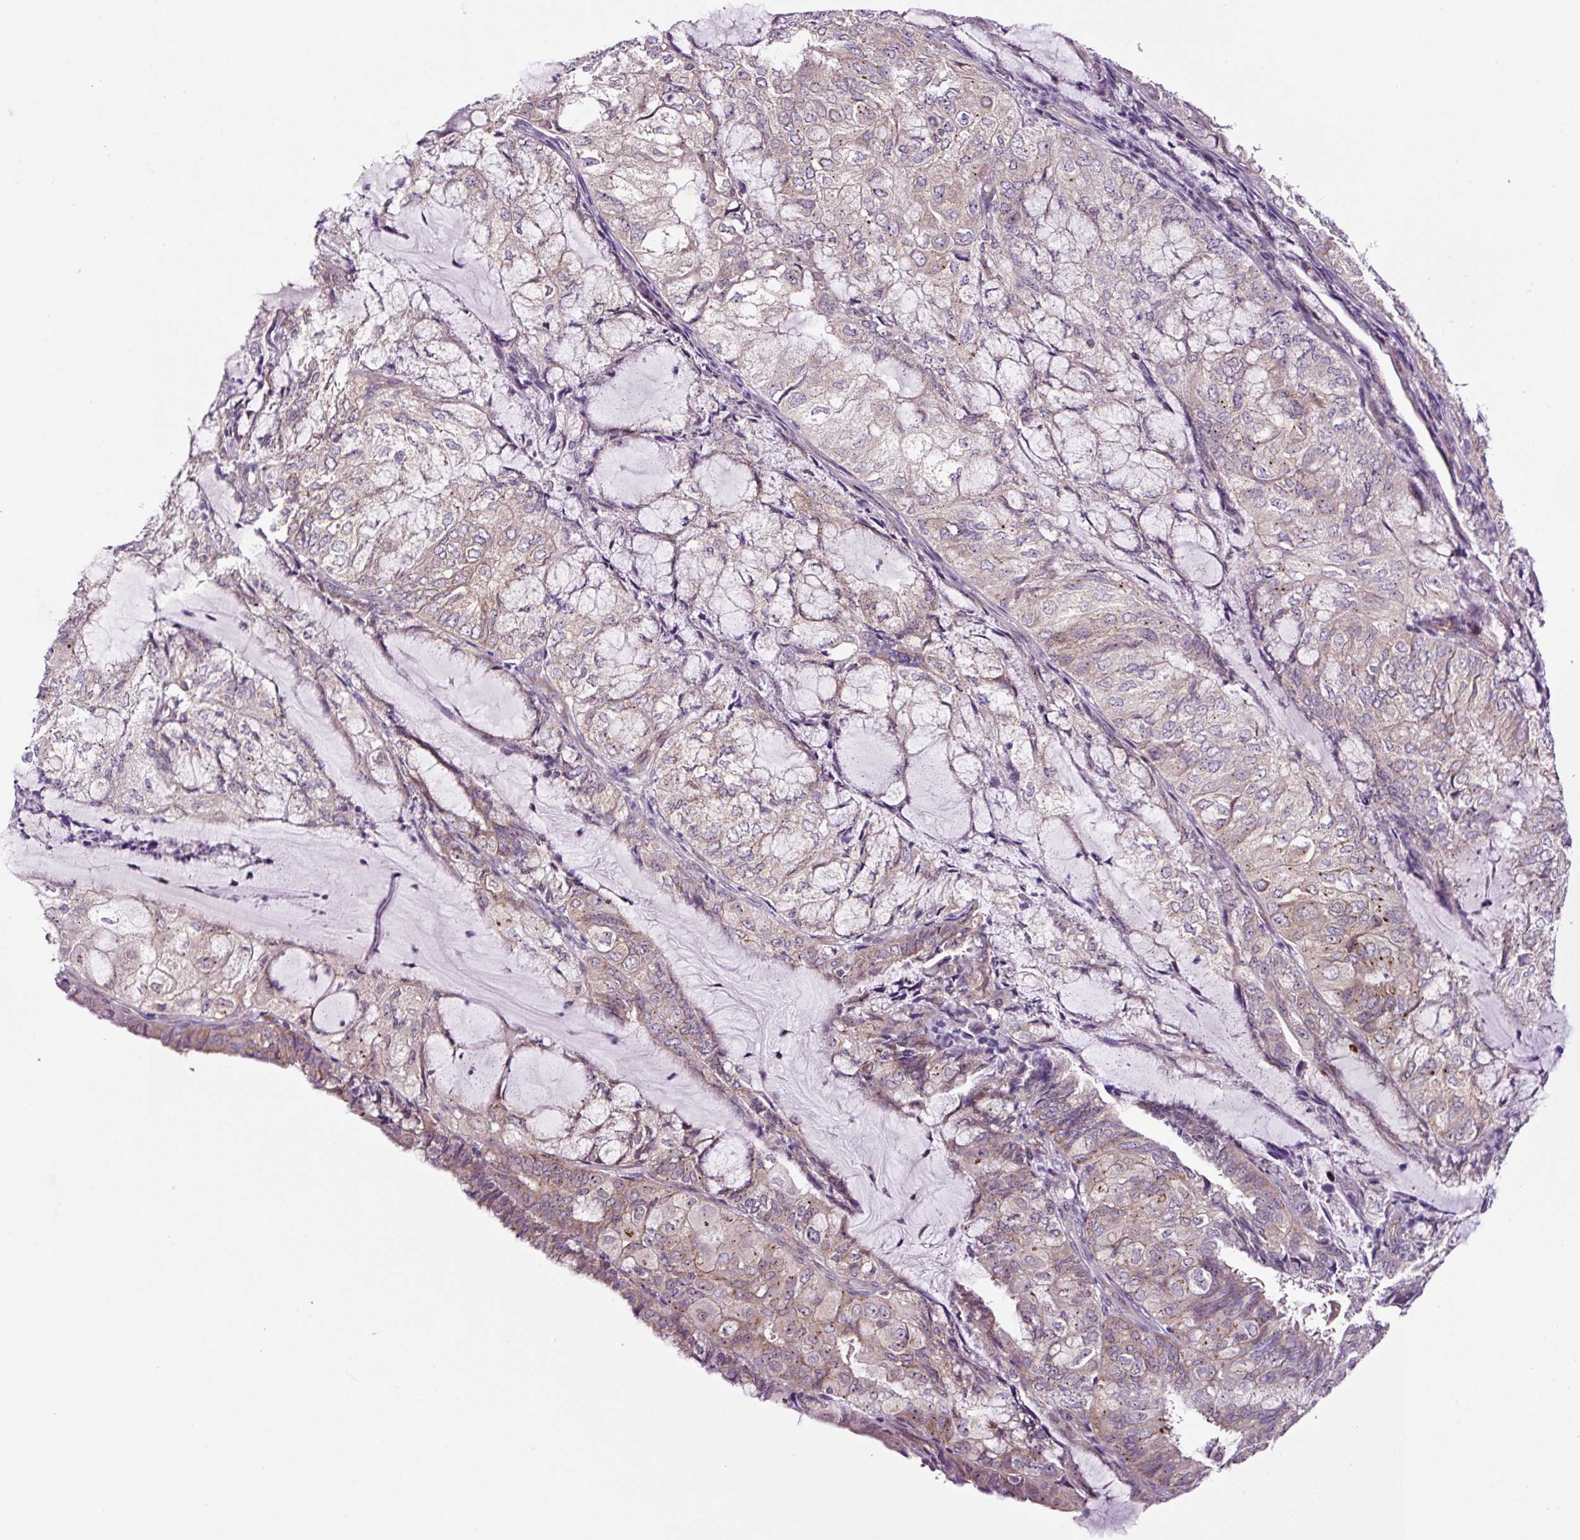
{"staining": {"intensity": "weak", "quantity": "25%-75%", "location": "cytoplasmic/membranous"}, "tissue": "endometrial cancer", "cell_type": "Tumor cells", "image_type": "cancer", "snomed": [{"axis": "morphology", "description": "Adenocarcinoma, NOS"}, {"axis": "topography", "description": "Endometrium"}], "caption": "About 25%-75% of tumor cells in endometrial adenocarcinoma reveal weak cytoplasmic/membranous protein positivity as visualized by brown immunohistochemical staining.", "gene": "NOM1", "patient": {"sex": "female", "age": 81}}